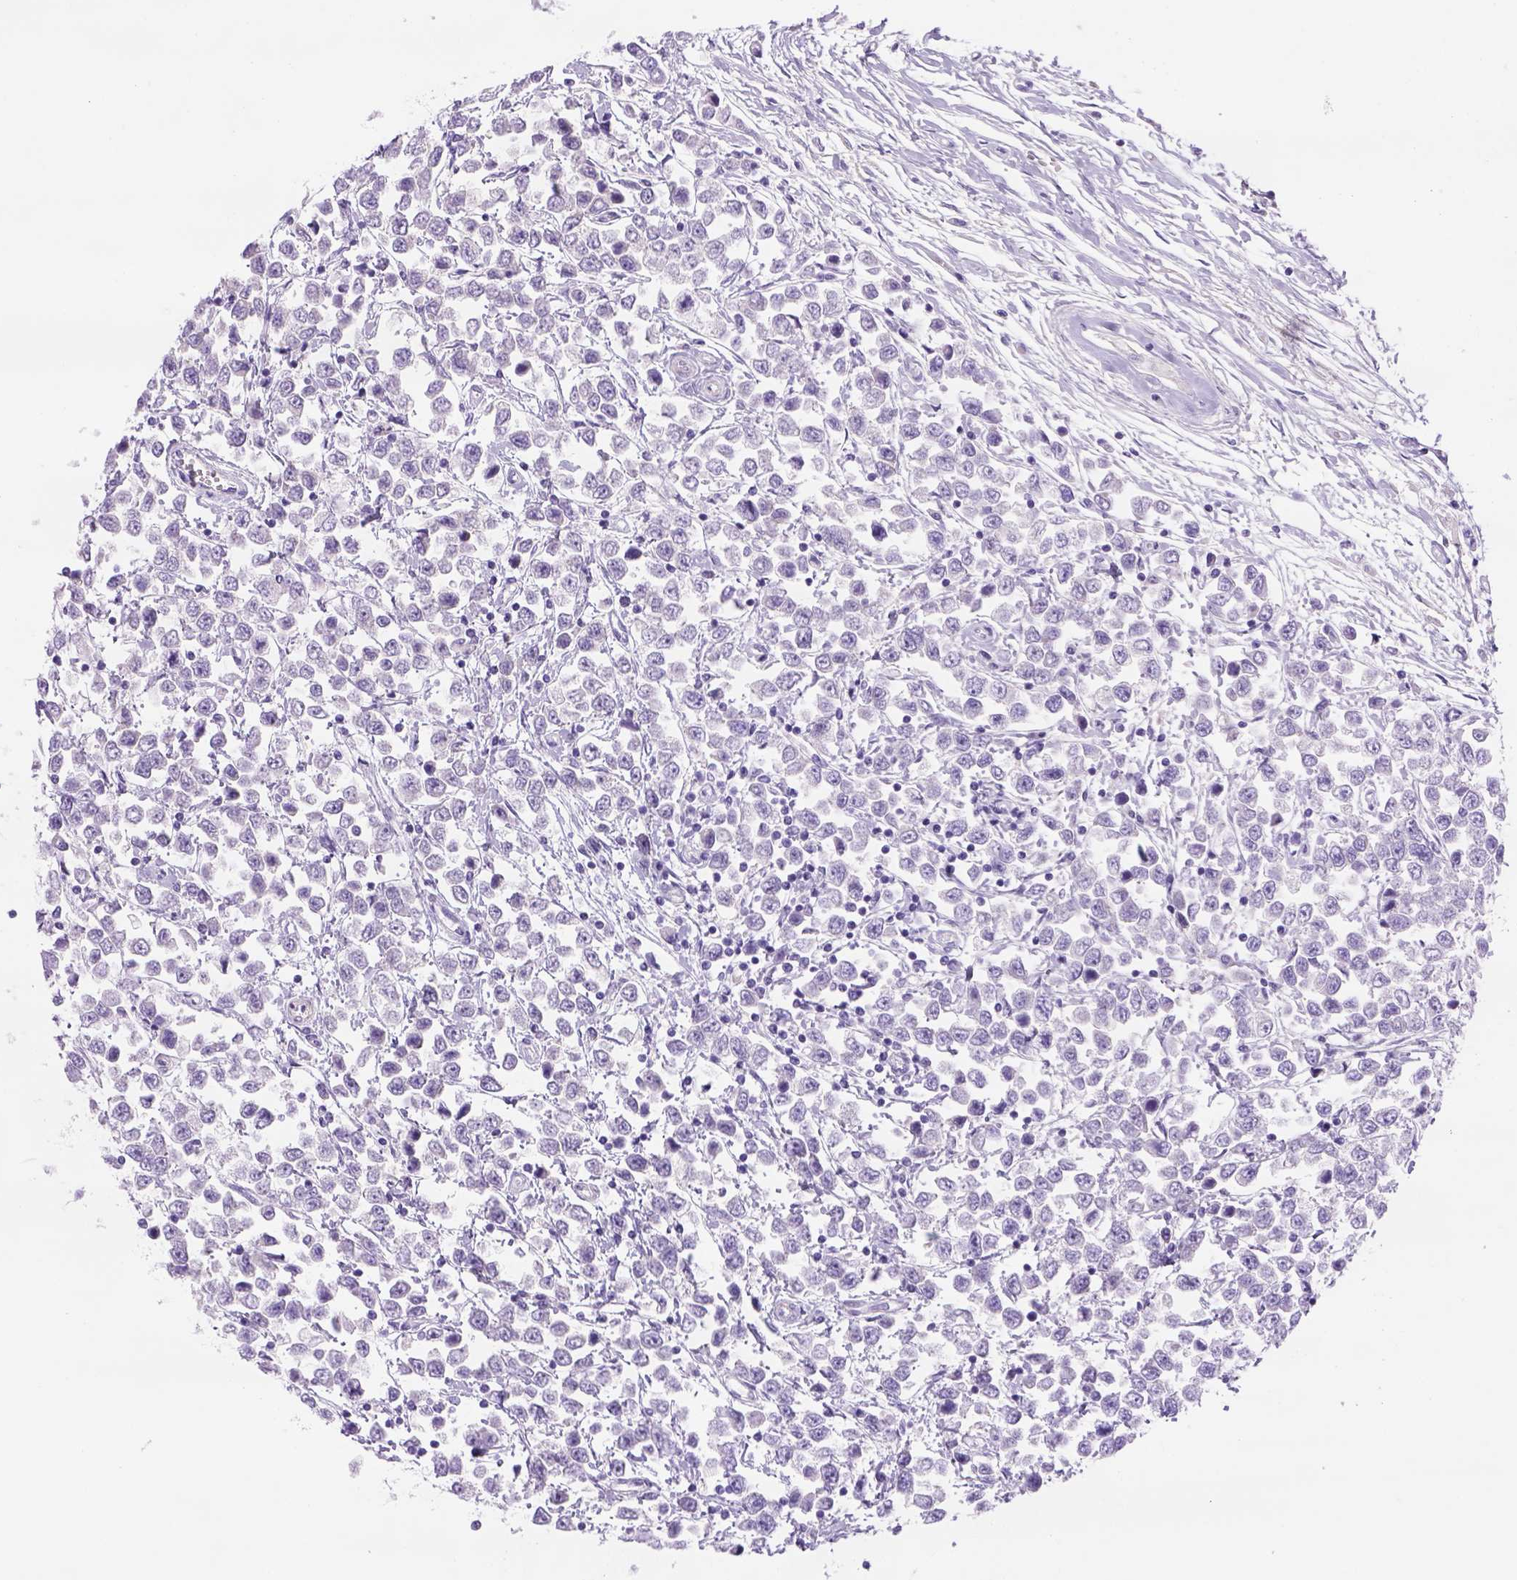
{"staining": {"intensity": "negative", "quantity": "none", "location": "none"}, "tissue": "testis cancer", "cell_type": "Tumor cells", "image_type": "cancer", "snomed": [{"axis": "morphology", "description": "Seminoma, NOS"}, {"axis": "topography", "description": "Testis"}], "caption": "The photomicrograph exhibits no staining of tumor cells in testis cancer.", "gene": "DNAH11", "patient": {"sex": "male", "age": 34}}